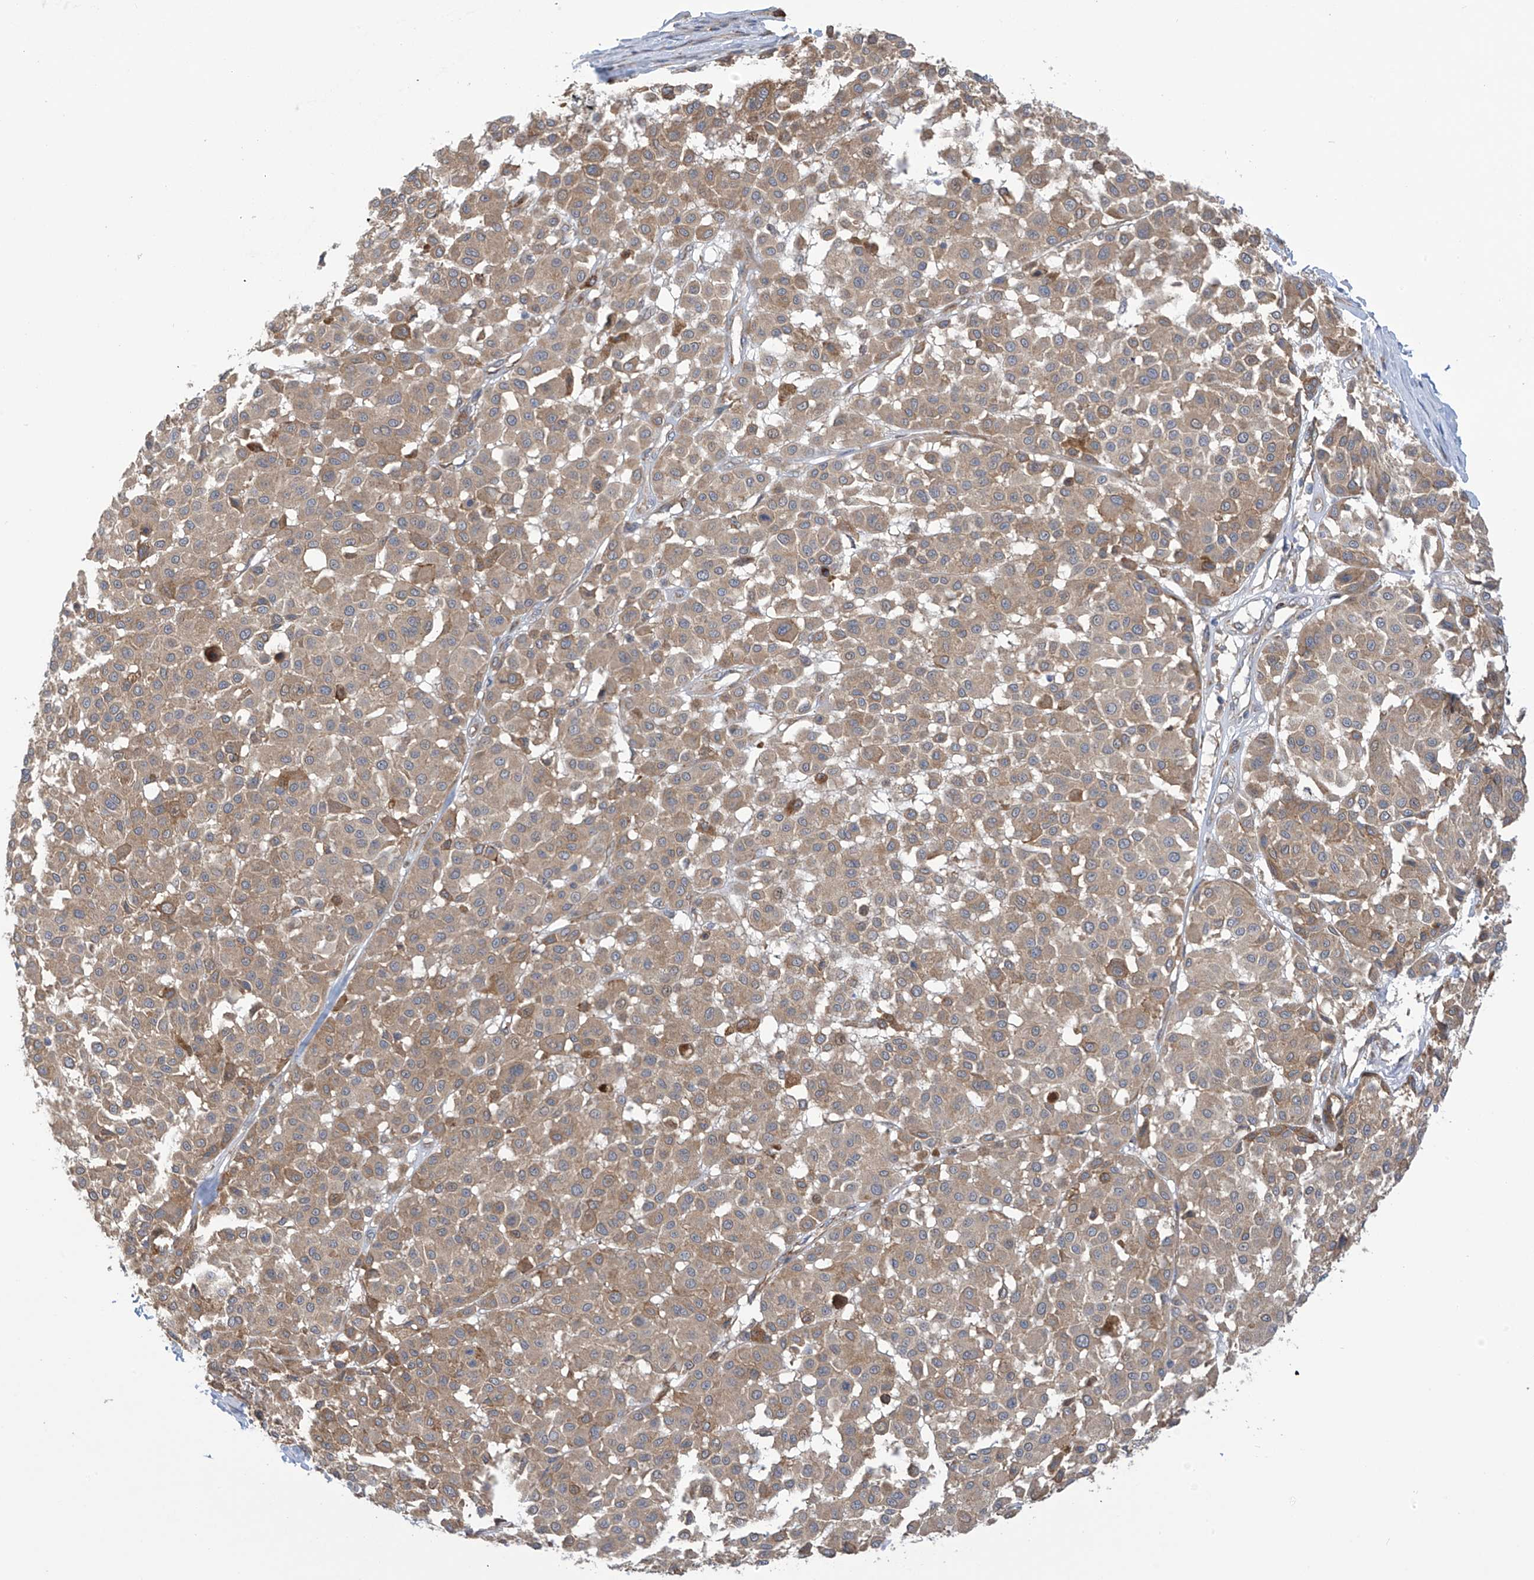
{"staining": {"intensity": "moderate", "quantity": "<25%", "location": "cytoplasmic/membranous"}, "tissue": "melanoma", "cell_type": "Tumor cells", "image_type": "cancer", "snomed": [{"axis": "morphology", "description": "Malignant melanoma, Metastatic site"}, {"axis": "topography", "description": "Soft tissue"}], "caption": "Moderate cytoplasmic/membranous positivity for a protein is appreciated in approximately <25% of tumor cells of malignant melanoma (metastatic site) using IHC.", "gene": "KIAA1522", "patient": {"sex": "male", "age": 41}}